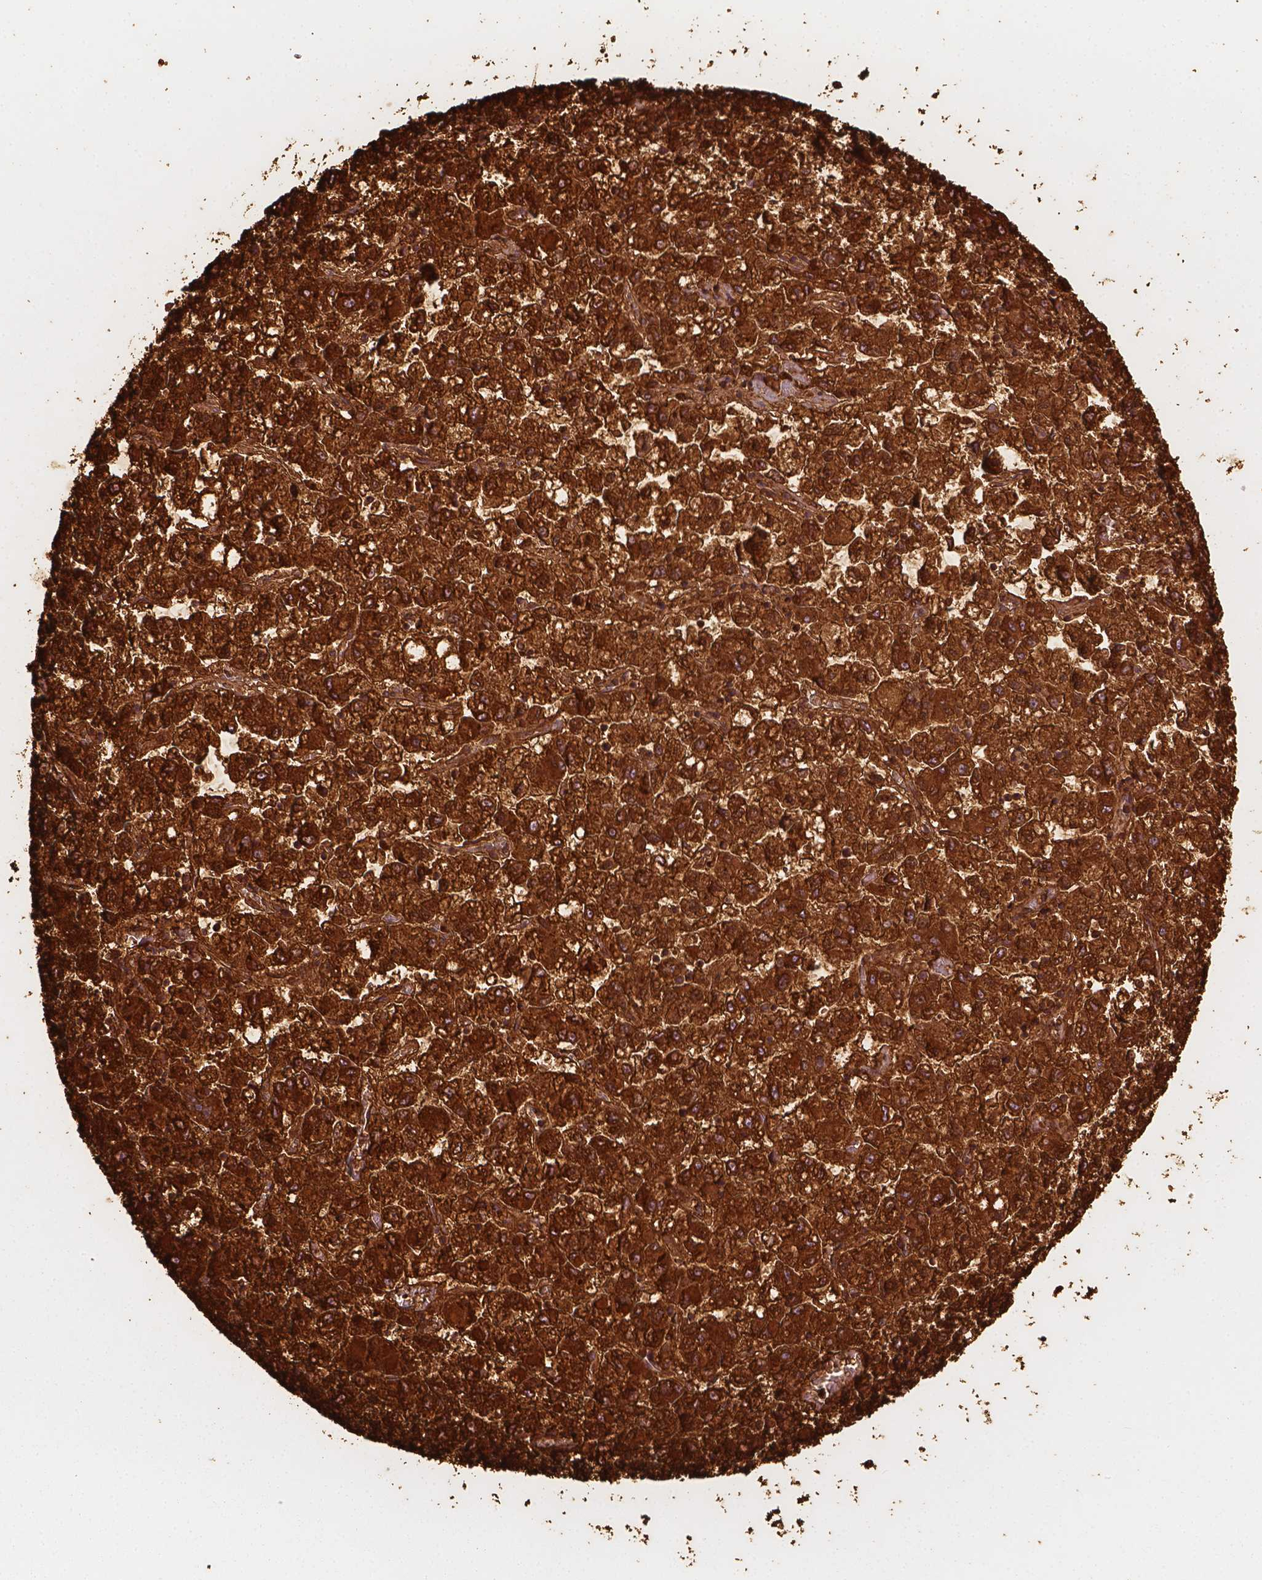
{"staining": {"intensity": "strong", "quantity": ">75%", "location": "cytoplasmic/membranous"}, "tissue": "liver cancer", "cell_type": "Tumor cells", "image_type": "cancer", "snomed": [{"axis": "morphology", "description": "Carcinoma, Hepatocellular, NOS"}, {"axis": "topography", "description": "Liver"}], "caption": "A high amount of strong cytoplasmic/membranous expression is present in about >75% of tumor cells in liver cancer (hepatocellular carcinoma) tissue. The protein is shown in brown color, while the nuclei are stained blue.", "gene": "CES1", "patient": {"sex": "male", "age": 40}}